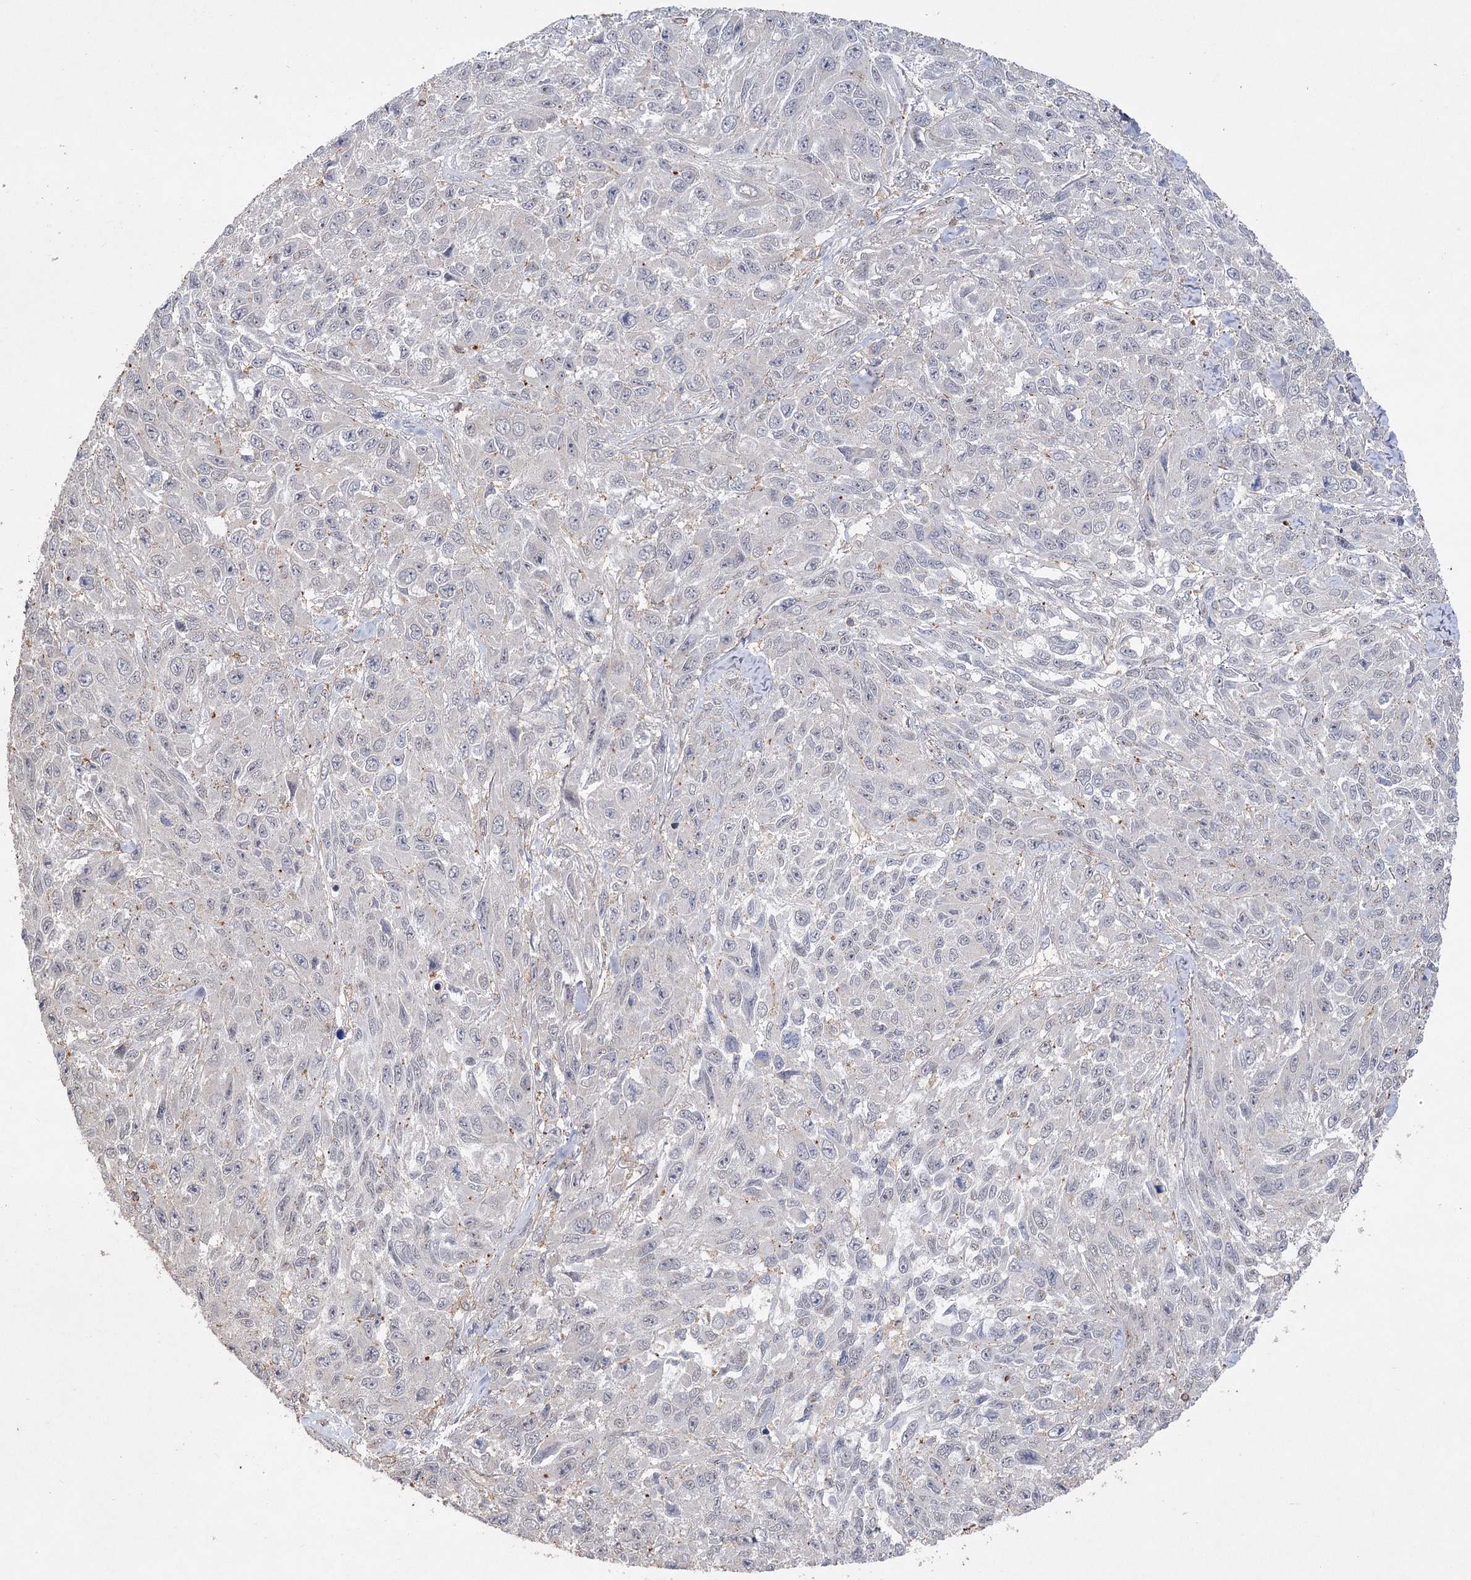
{"staining": {"intensity": "negative", "quantity": "none", "location": "none"}, "tissue": "melanoma", "cell_type": "Tumor cells", "image_type": "cancer", "snomed": [{"axis": "morphology", "description": "Malignant melanoma, NOS"}, {"axis": "topography", "description": "Skin"}], "caption": "Immunohistochemical staining of melanoma displays no significant expression in tumor cells.", "gene": "OBSL1", "patient": {"sex": "female", "age": 96}}